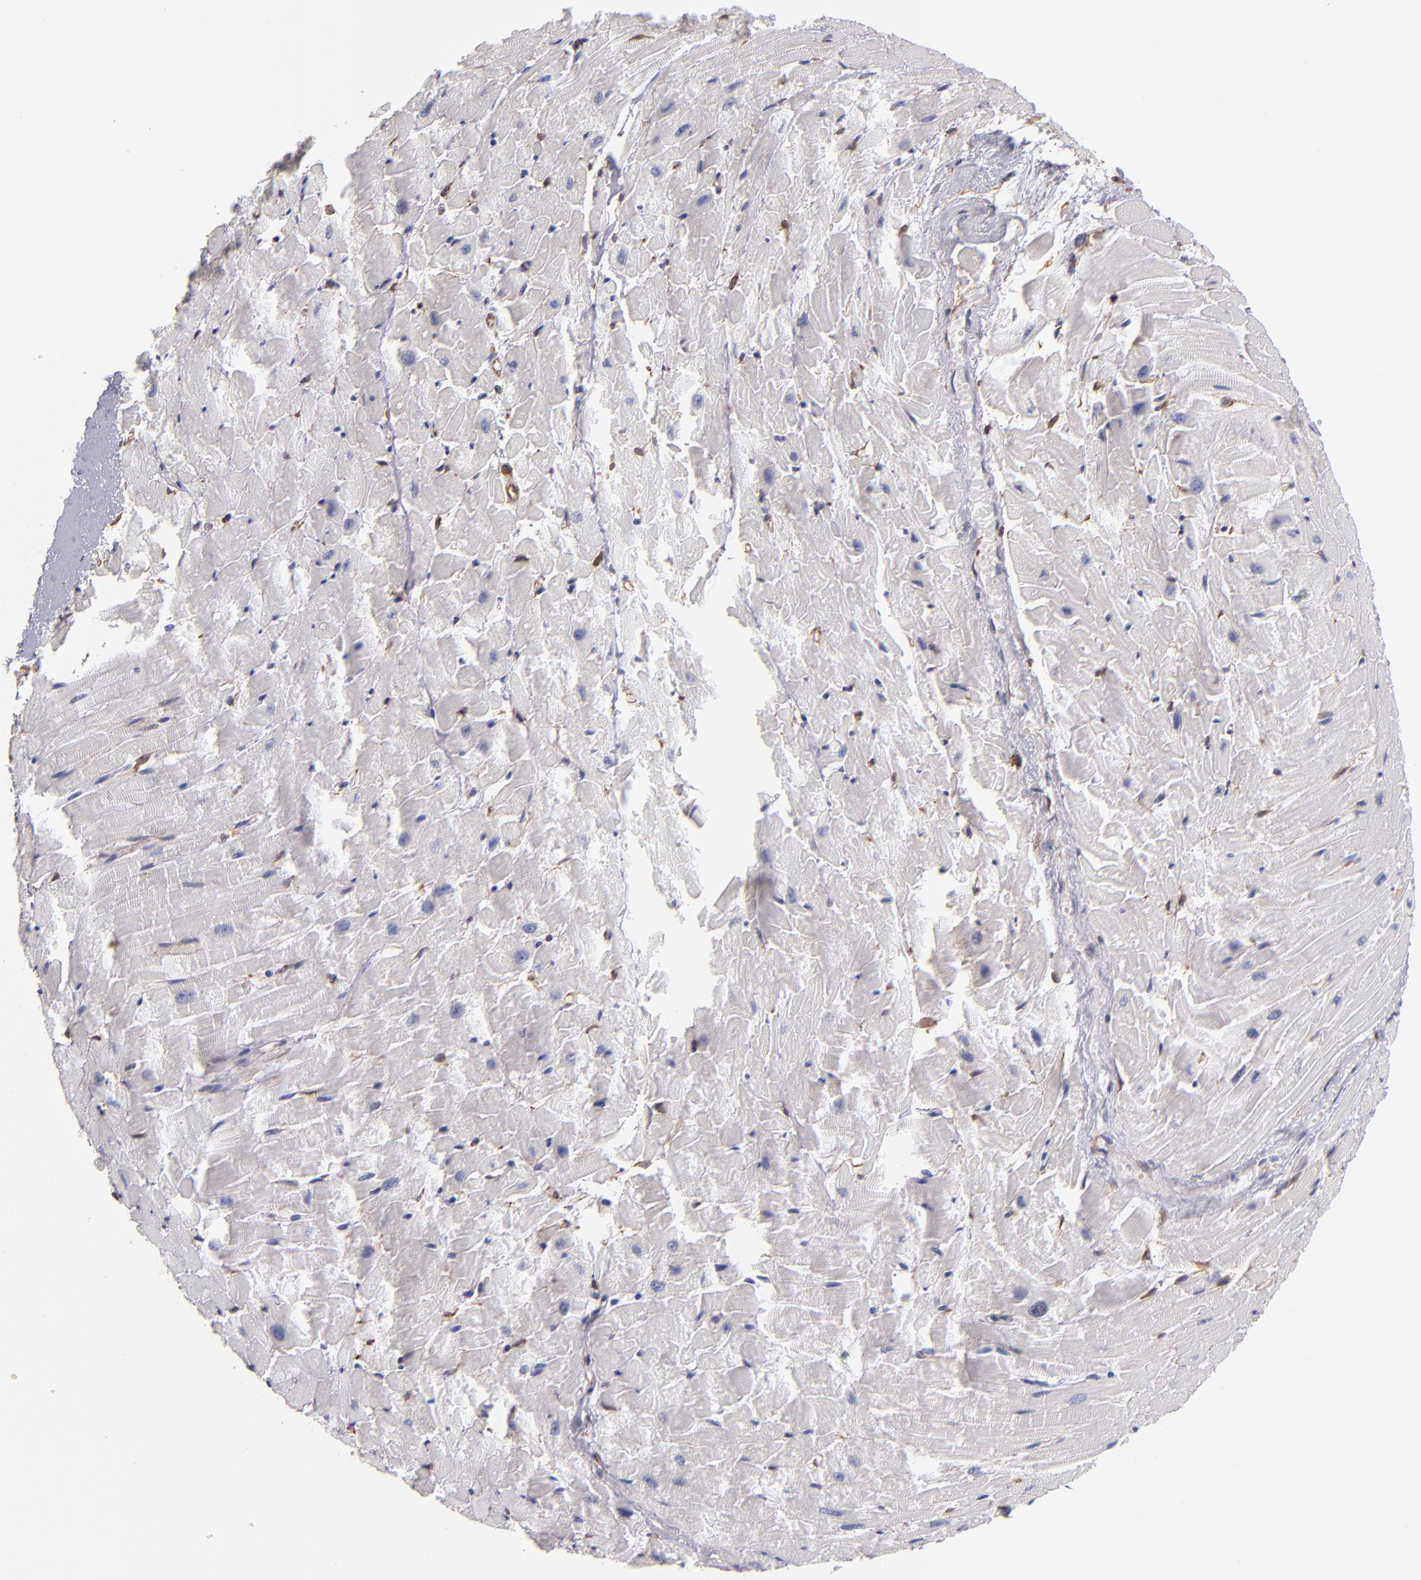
{"staining": {"intensity": "negative", "quantity": "none", "location": "none"}, "tissue": "heart muscle", "cell_type": "Cardiomyocytes", "image_type": "normal", "snomed": [{"axis": "morphology", "description": "Normal tissue, NOS"}, {"axis": "topography", "description": "Heart"}], "caption": "IHC image of benign heart muscle: heart muscle stained with DAB exhibits no significant protein positivity in cardiomyocytes. (Immunohistochemistry, brightfield microscopy, high magnification).", "gene": "ABCC1", "patient": {"sex": "female", "age": 19}}